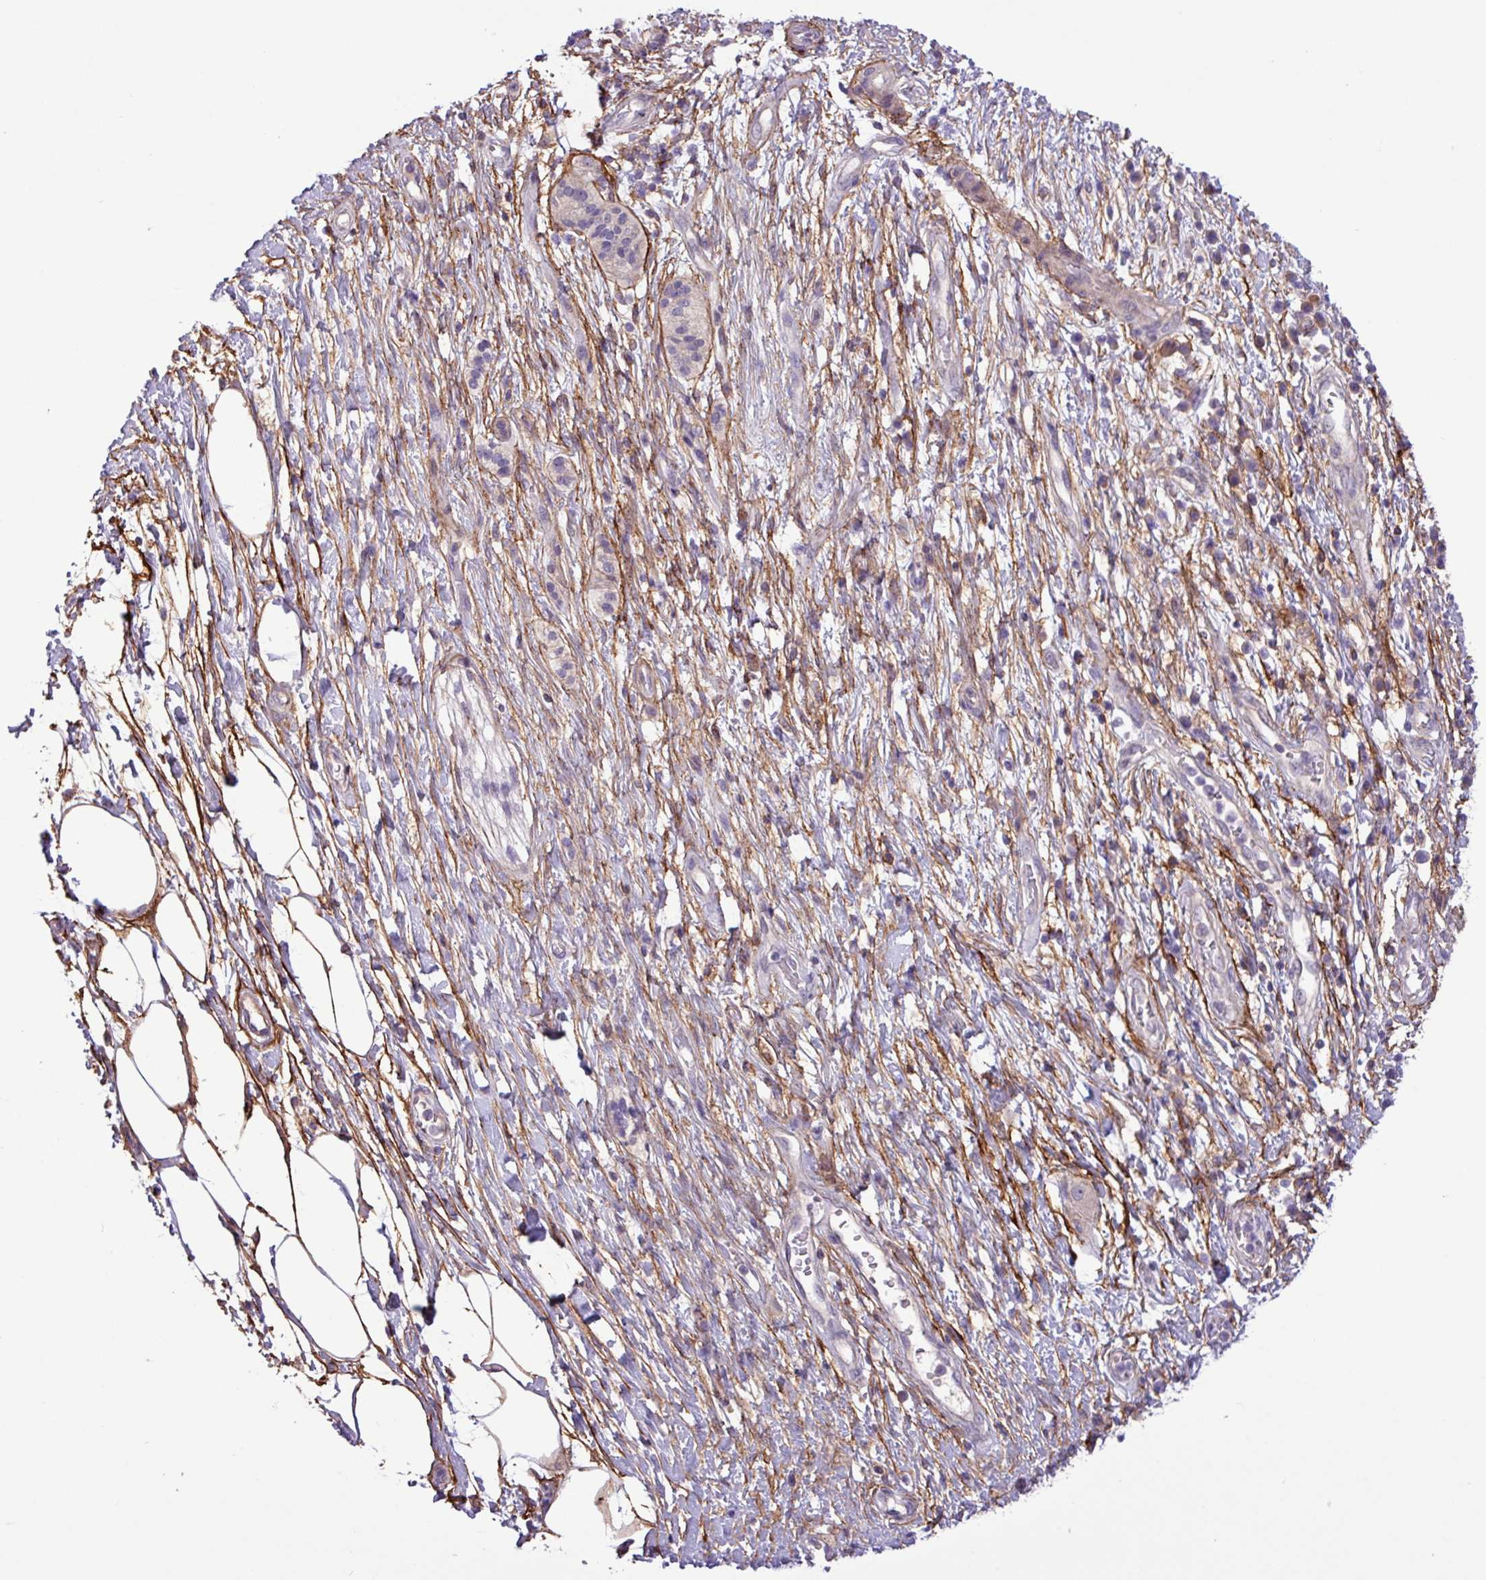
{"staining": {"intensity": "negative", "quantity": "none", "location": "none"}, "tissue": "pancreatic cancer", "cell_type": "Tumor cells", "image_type": "cancer", "snomed": [{"axis": "morphology", "description": "Adenocarcinoma, NOS"}, {"axis": "topography", "description": "Pancreas"}], "caption": "High magnification brightfield microscopy of pancreatic cancer (adenocarcinoma) stained with DAB (brown) and counterstained with hematoxylin (blue): tumor cells show no significant expression.", "gene": "CD248", "patient": {"sex": "male", "age": 68}}